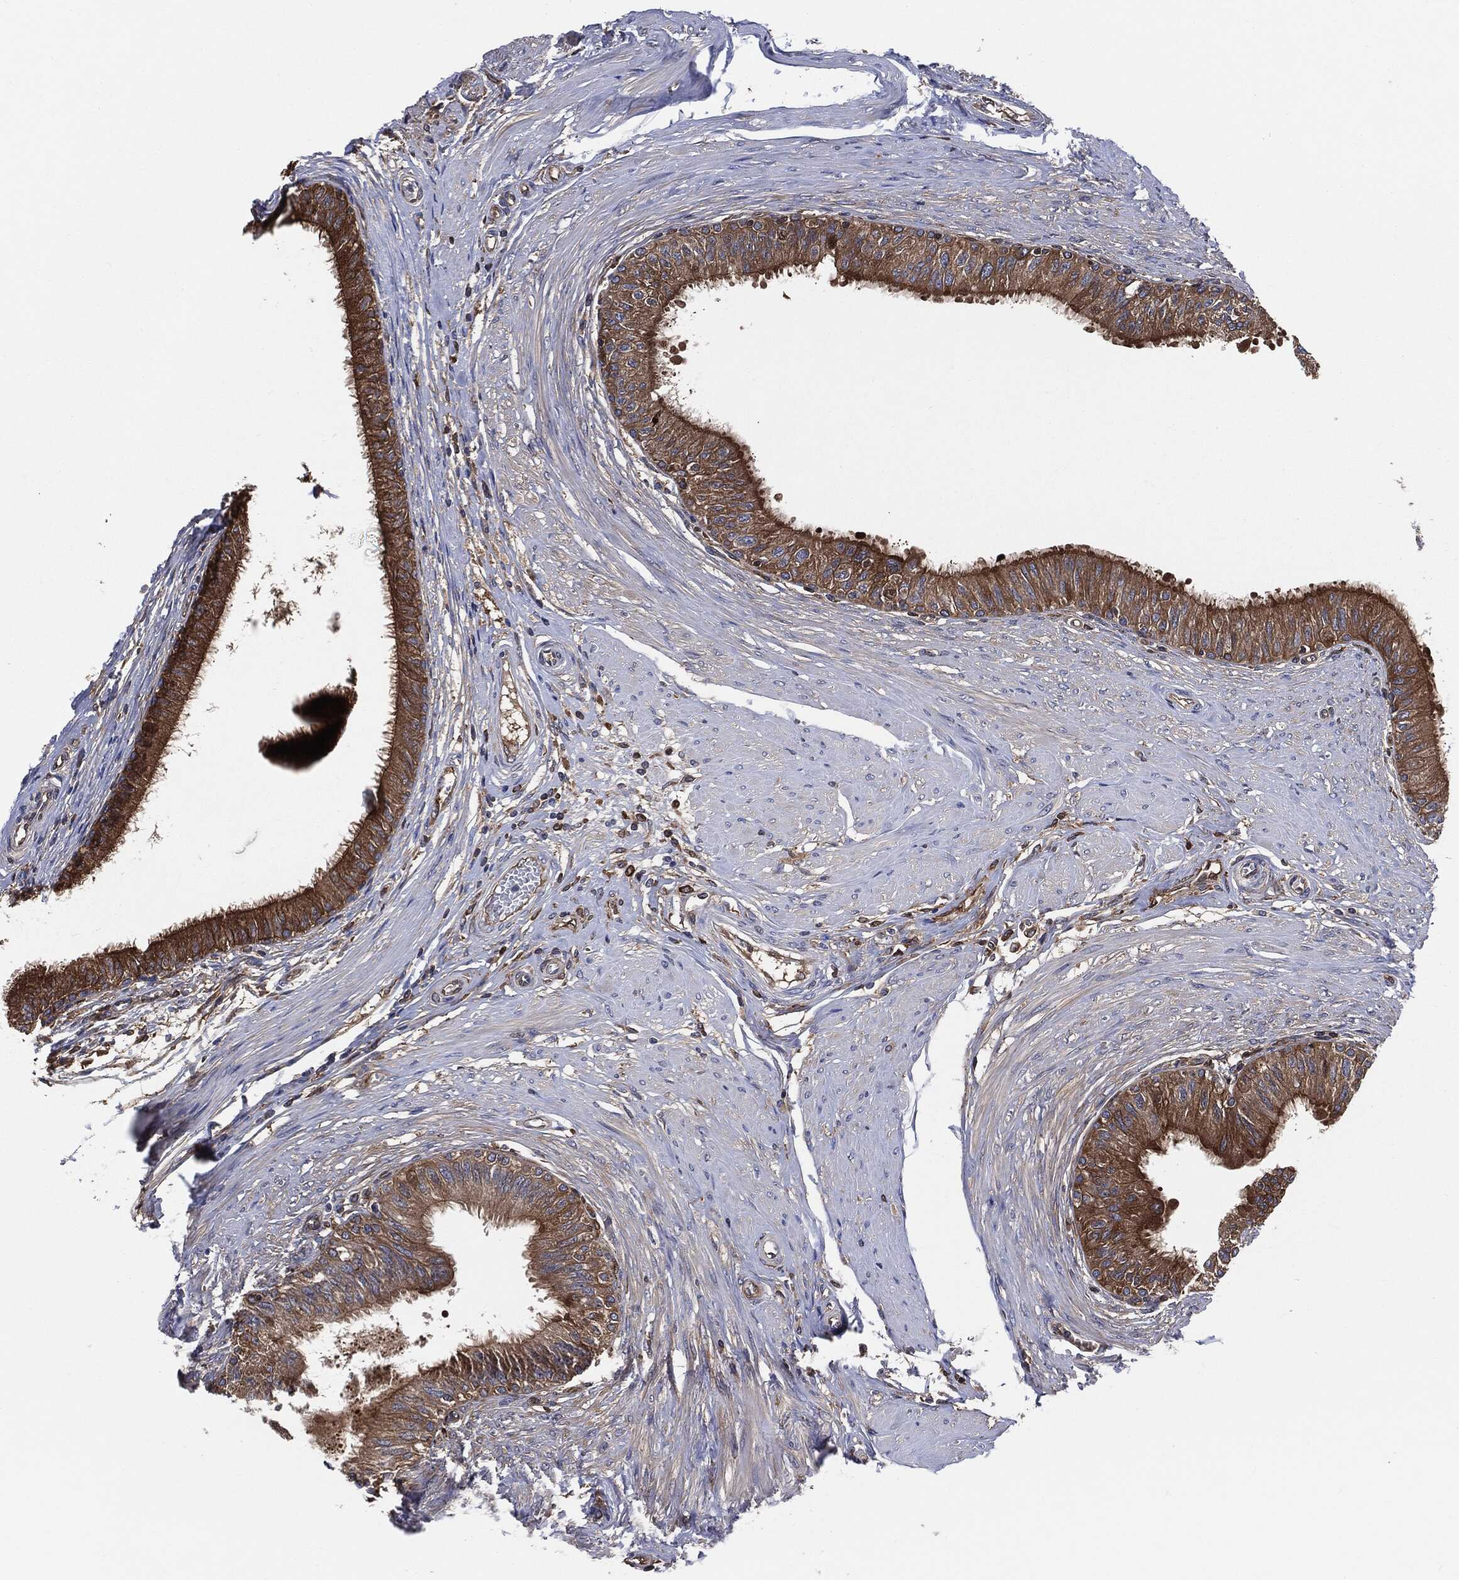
{"staining": {"intensity": "moderate", "quantity": ">75%", "location": "cytoplasmic/membranous"}, "tissue": "epididymis", "cell_type": "Glandular cells", "image_type": "normal", "snomed": [{"axis": "morphology", "description": "Normal tissue, NOS"}, {"axis": "morphology", "description": "Seminoma, NOS"}, {"axis": "topography", "description": "Testis"}, {"axis": "topography", "description": "Epididymis"}], "caption": "The micrograph reveals a brown stain indicating the presence of a protein in the cytoplasmic/membranous of glandular cells in epididymis. Using DAB (brown) and hematoxylin (blue) stains, captured at high magnification using brightfield microscopy.", "gene": "XPNPEP1", "patient": {"sex": "male", "age": 61}}